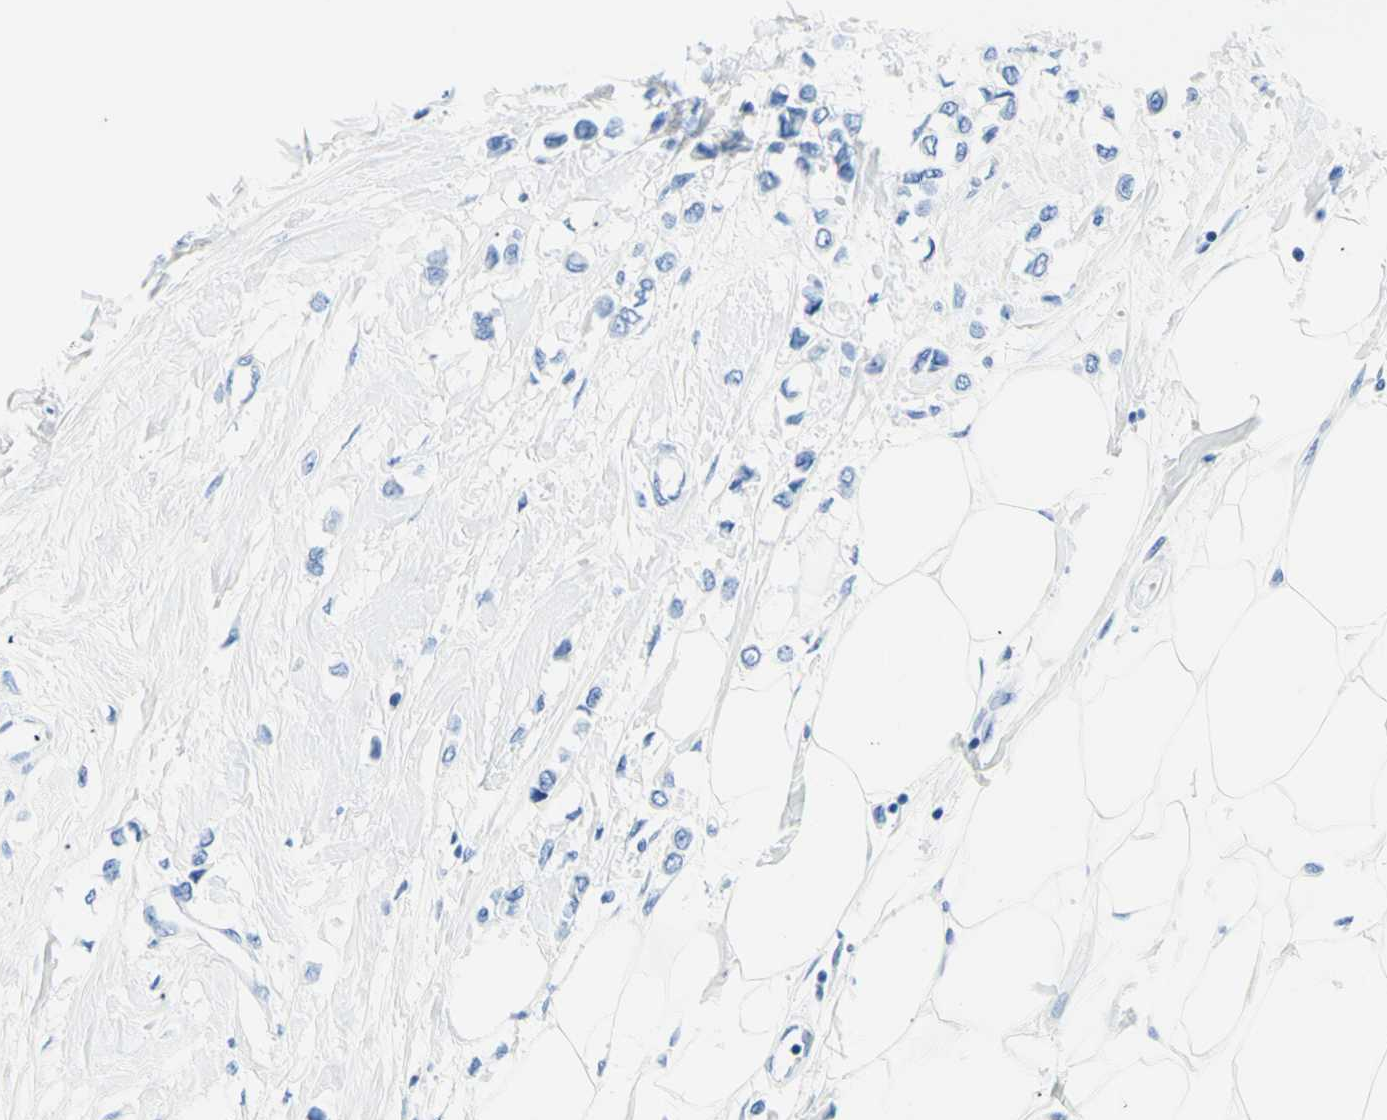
{"staining": {"intensity": "negative", "quantity": "none", "location": "none"}, "tissue": "breast cancer", "cell_type": "Tumor cells", "image_type": "cancer", "snomed": [{"axis": "morphology", "description": "Lobular carcinoma"}, {"axis": "topography", "description": "Breast"}], "caption": "Immunohistochemistry (IHC) micrograph of breast cancer (lobular carcinoma) stained for a protein (brown), which displays no staining in tumor cells. The staining was performed using DAB to visualize the protein expression in brown, while the nuclei were stained in blue with hematoxylin (Magnification: 20x).", "gene": "MYH2", "patient": {"sex": "female", "age": 51}}